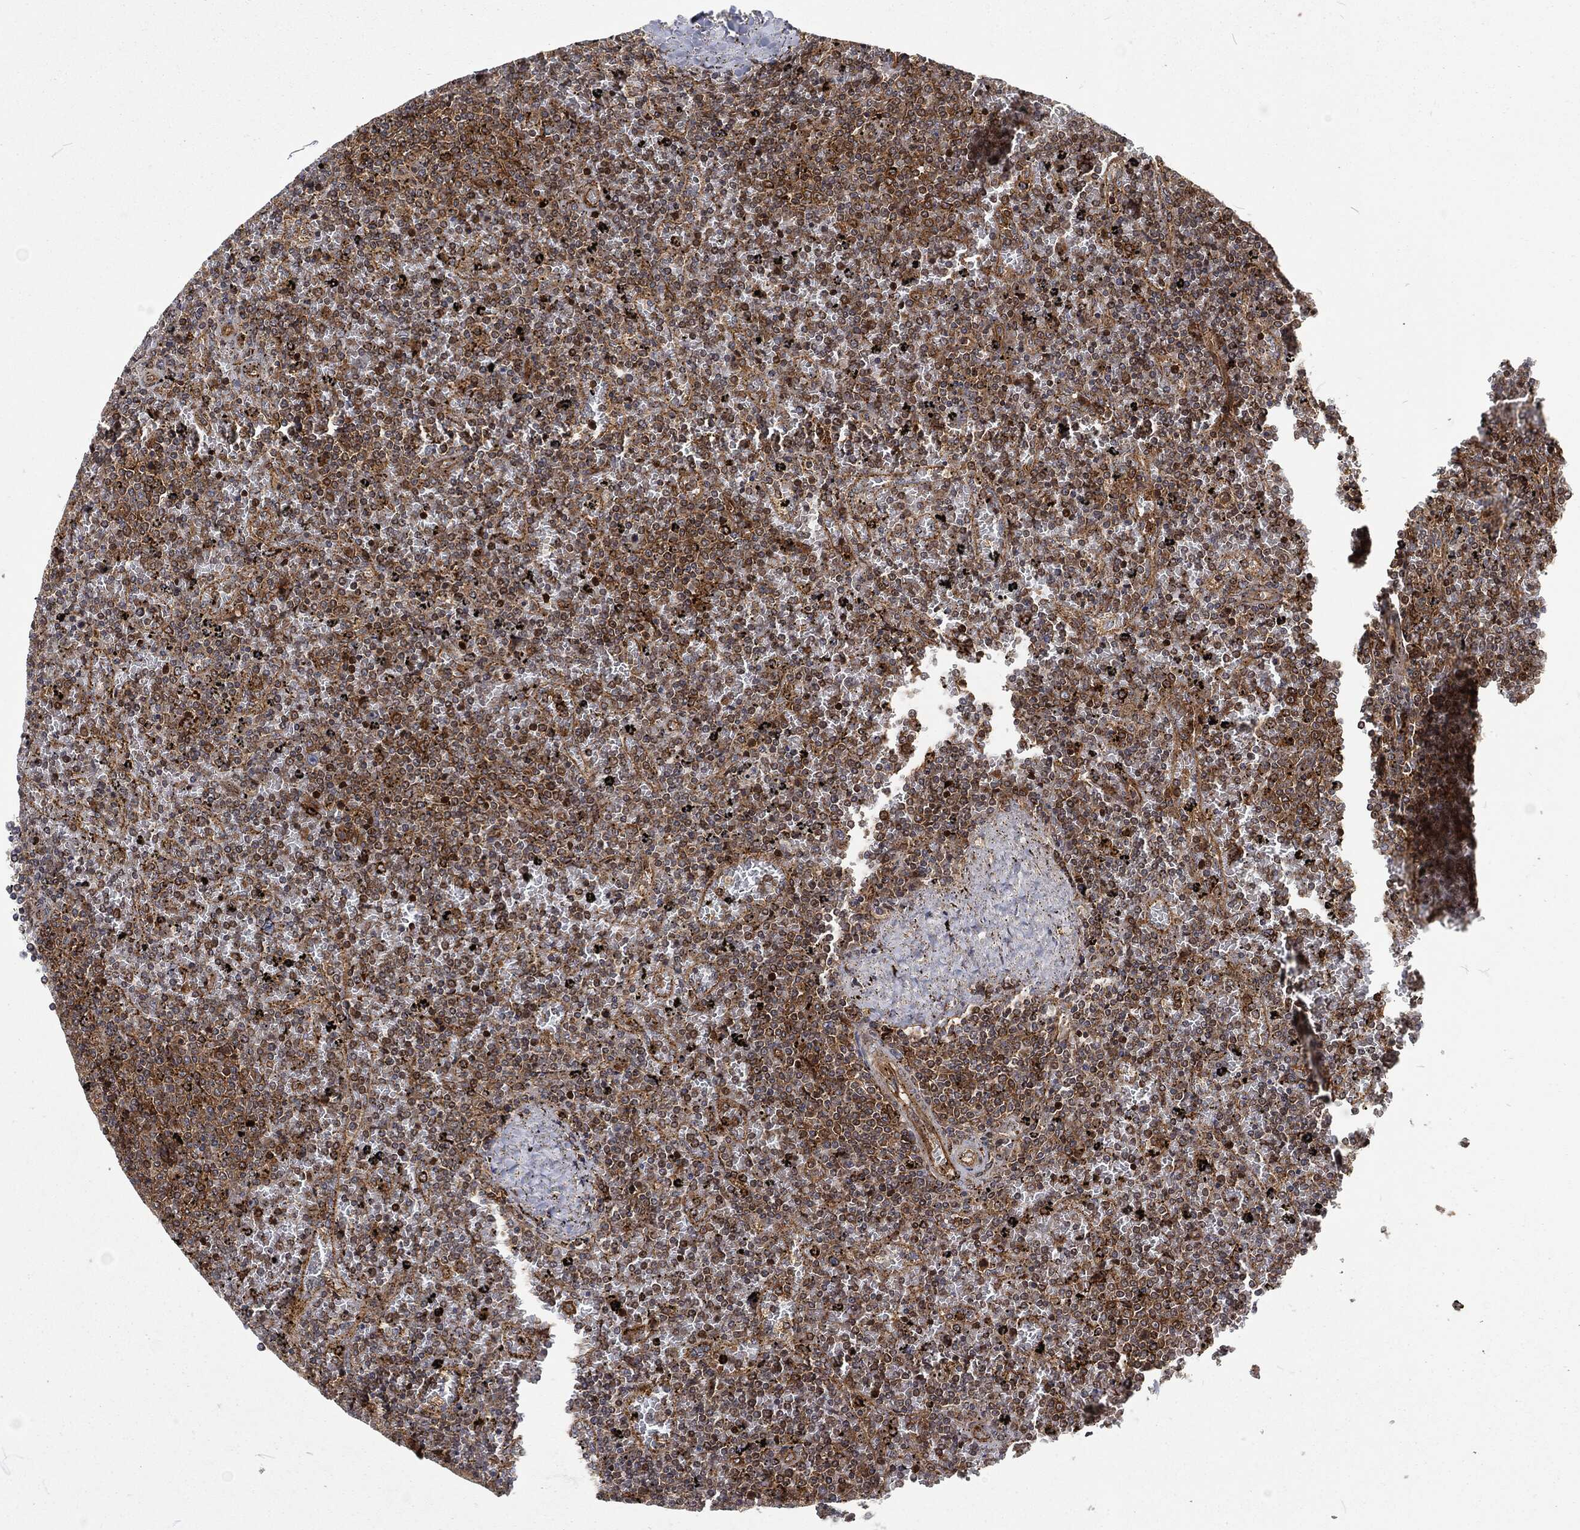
{"staining": {"intensity": "moderate", "quantity": "25%-75%", "location": "cytoplasmic/membranous"}, "tissue": "lymphoma", "cell_type": "Tumor cells", "image_type": "cancer", "snomed": [{"axis": "morphology", "description": "Malignant lymphoma, non-Hodgkin's type, Low grade"}, {"axis": "topography", "description": "Spleen"}], "caption": "Immunohistochemistry of human lymphoma exhibits medium levels of moderate cytoplasmic/membranous expression in approximately 25%-75% of tumor cells.", "gene": "RFTN1", "patient": {"sex": "female", "age": 77}}